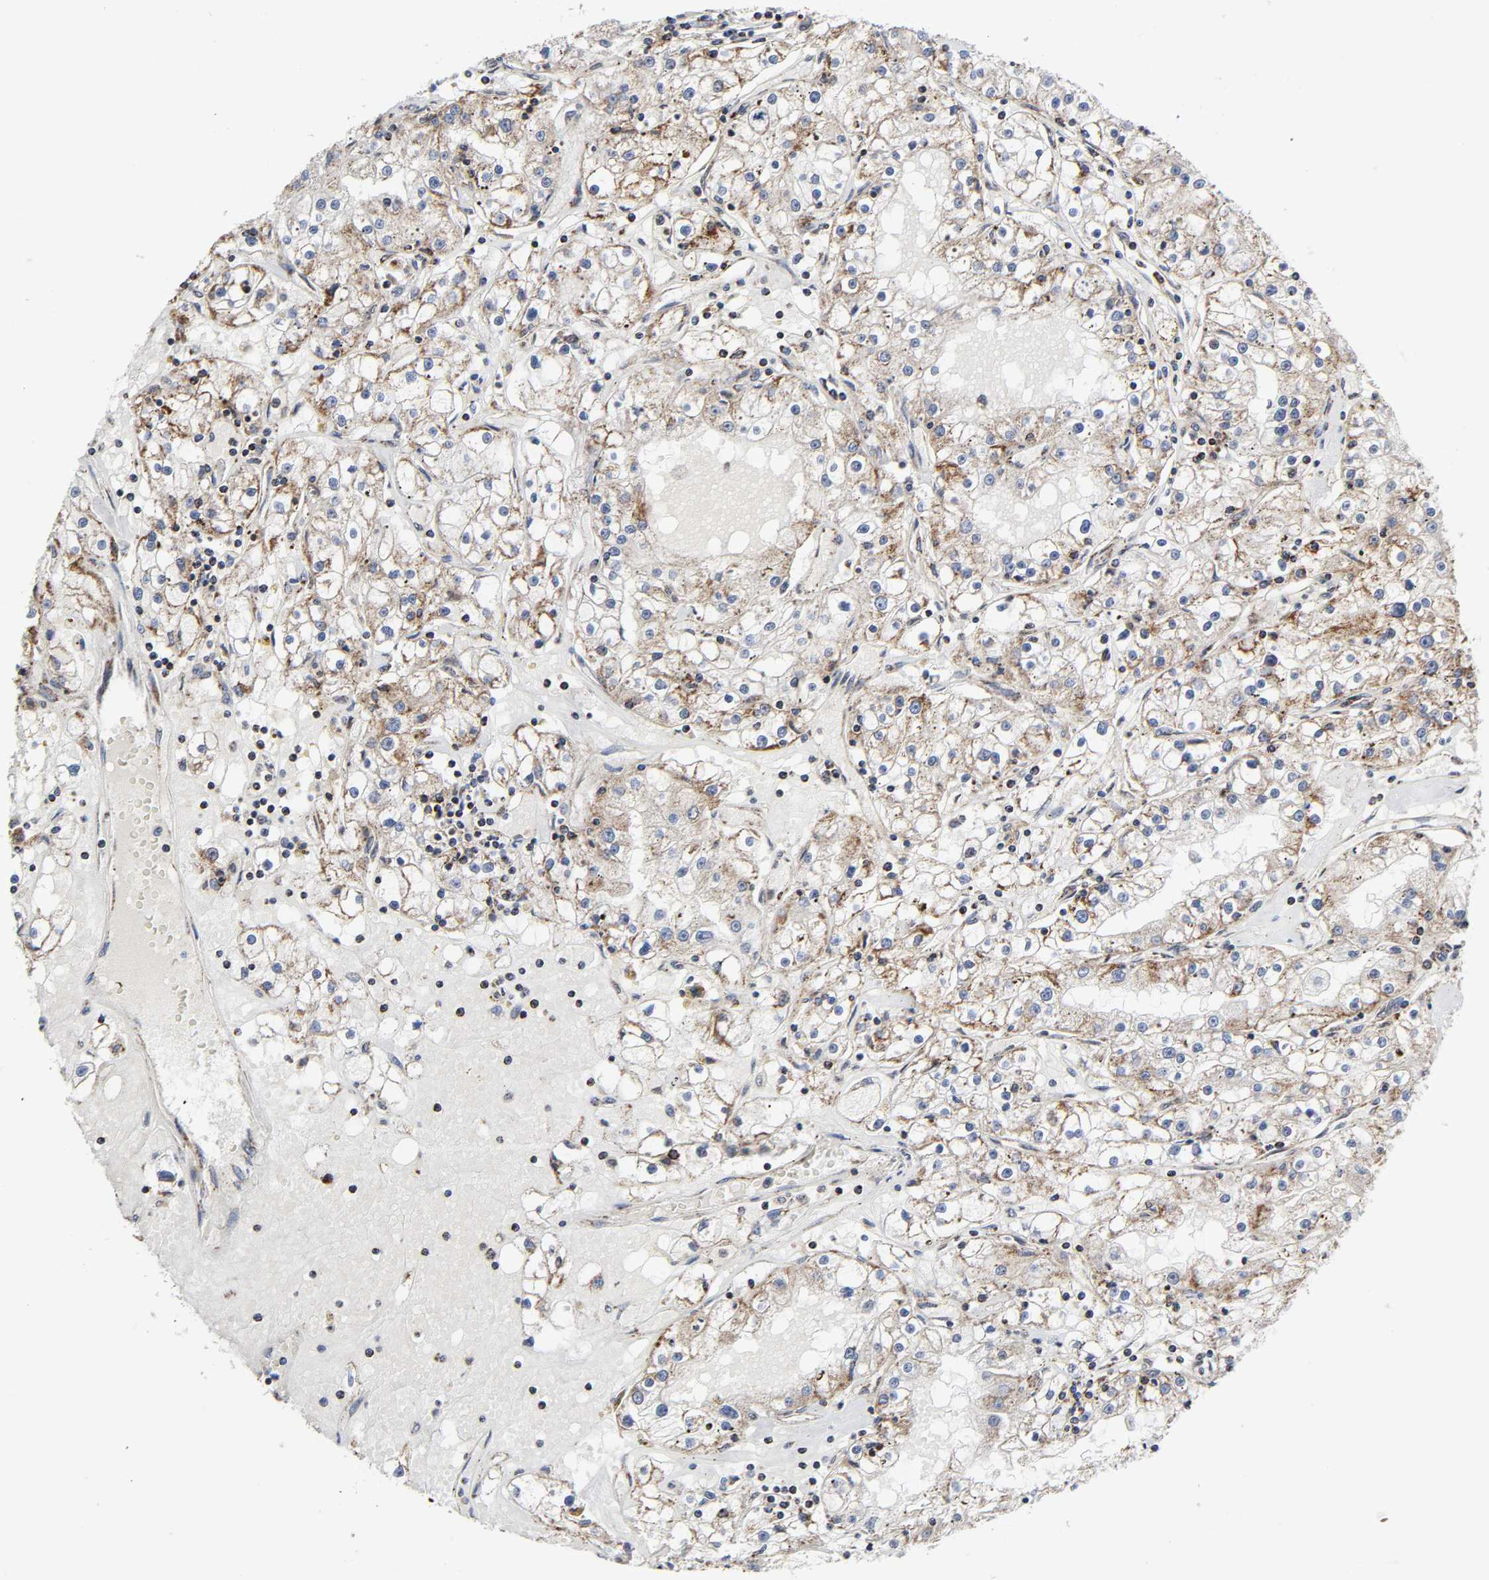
{"staining": {"intensity": "weak", "quantity": "25%-75%", "location": "cytoplasmic/membranous"}, "tissue": "renal cancer", "cell_type": "Tumor cells", "image_type": "cancer", "snomed": [{"axis": "morphology", "description": "Adenocarcinoma, NOS"}, {"axis": "topography", "description": "Kidney"}], "caption": "There is low levels of weak cytoplasmic/membranous positivity in tumor cells of renal adenocarcinoma, as demonstrated by immunohistochemical staining (brown color).", "gene": "AOPEP", "patient": {"sex": "male", "age": 56}}